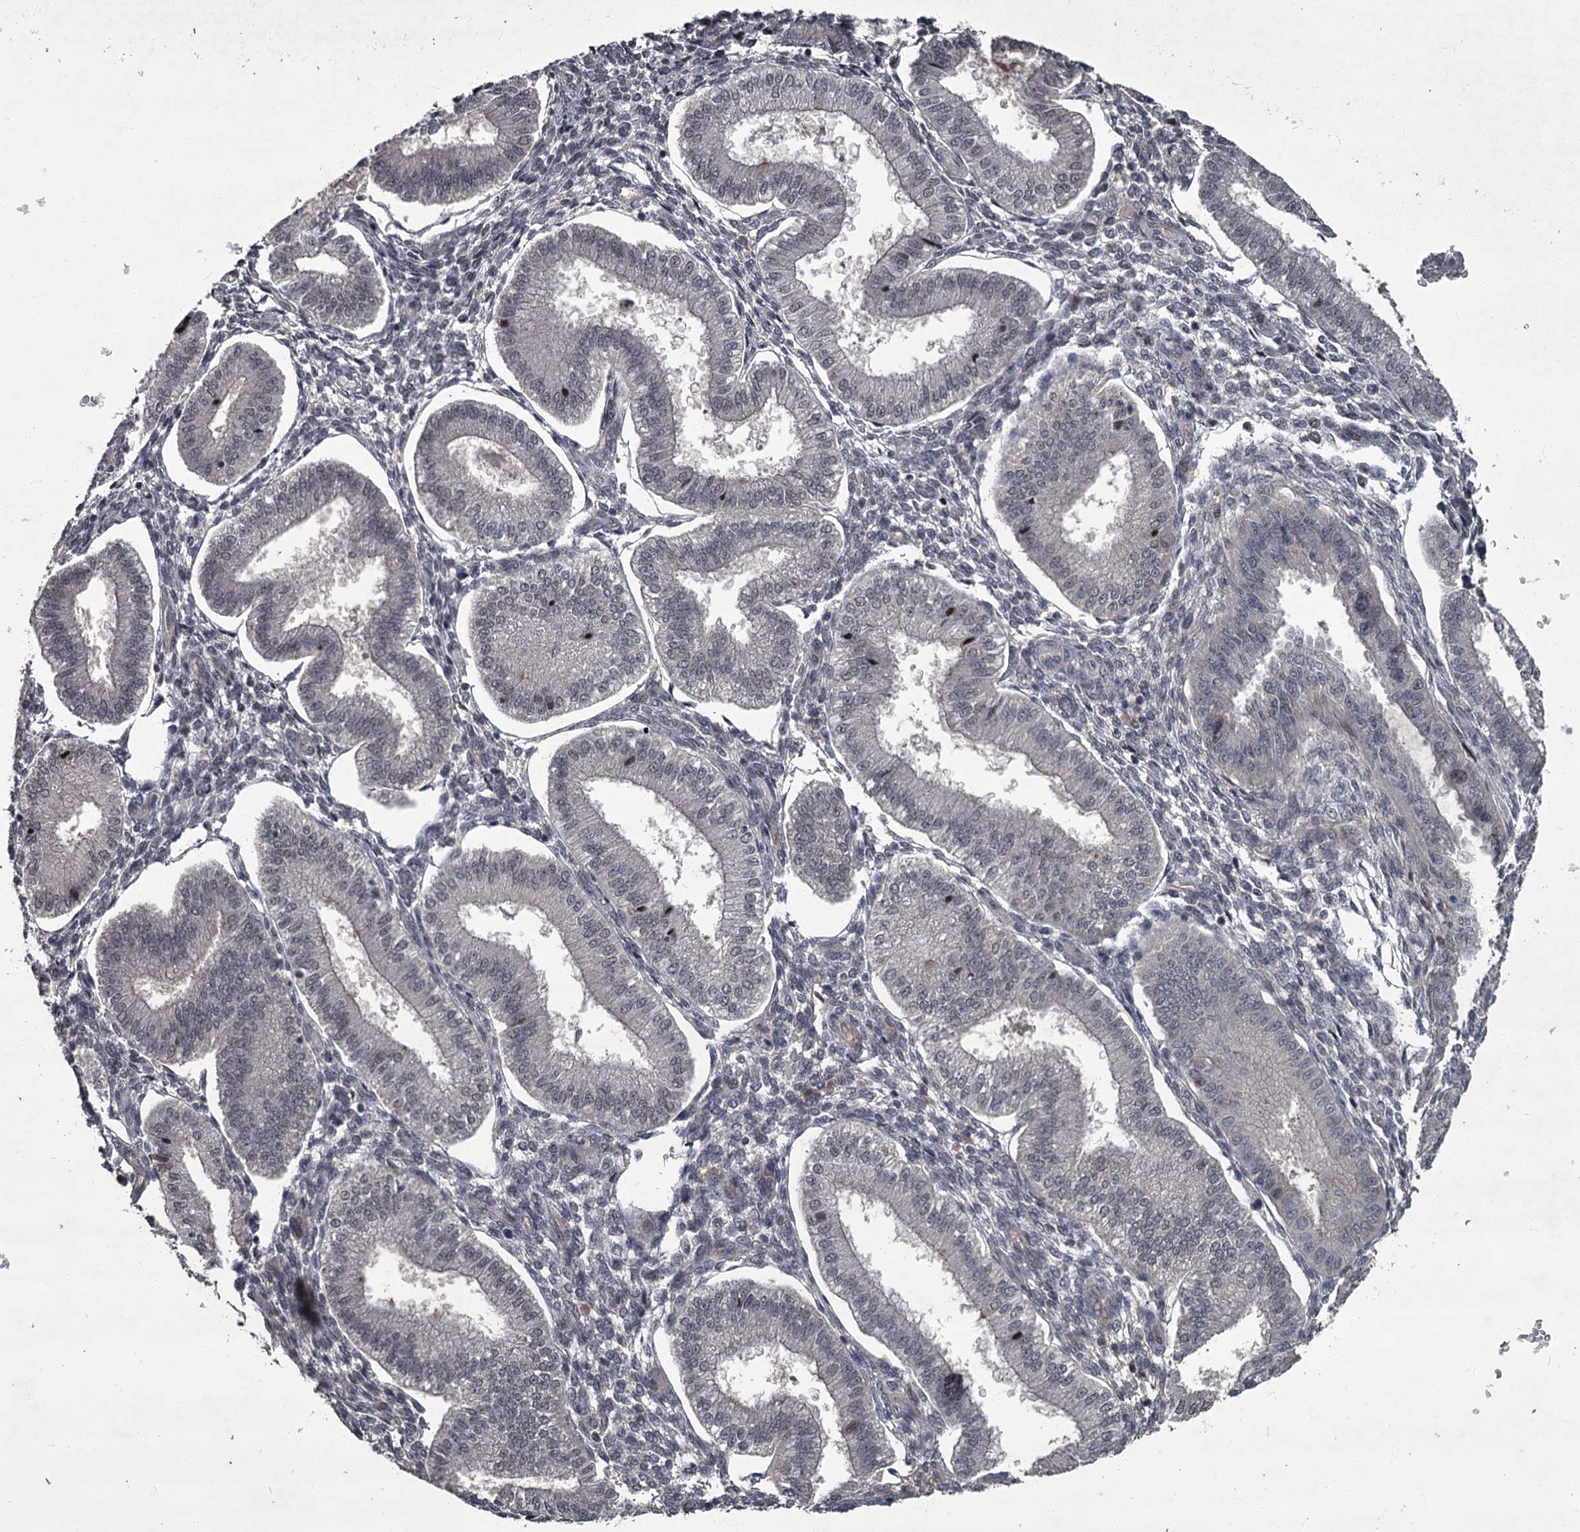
{"staining": {"intensity": "negative", "quantity": "none", "location": "none"}, "tissue": "endometrium", "cell_type": "Cells in endometrial stroma", "image_type": "normal", "snomed": [{"axis": "morphology", "description": "Normal tissue, NOS"}, {"axis": "topography", "description": "Endometrium"}], "caption": "Immunohistochemistry micrograph of unremarkable endometrium: endometrium stained with DAB demonstrates no significant protein staining in cells in endometrial stroma.", "gene": "FLVCR2", "patient": {"sex": "female", "age": 39}}